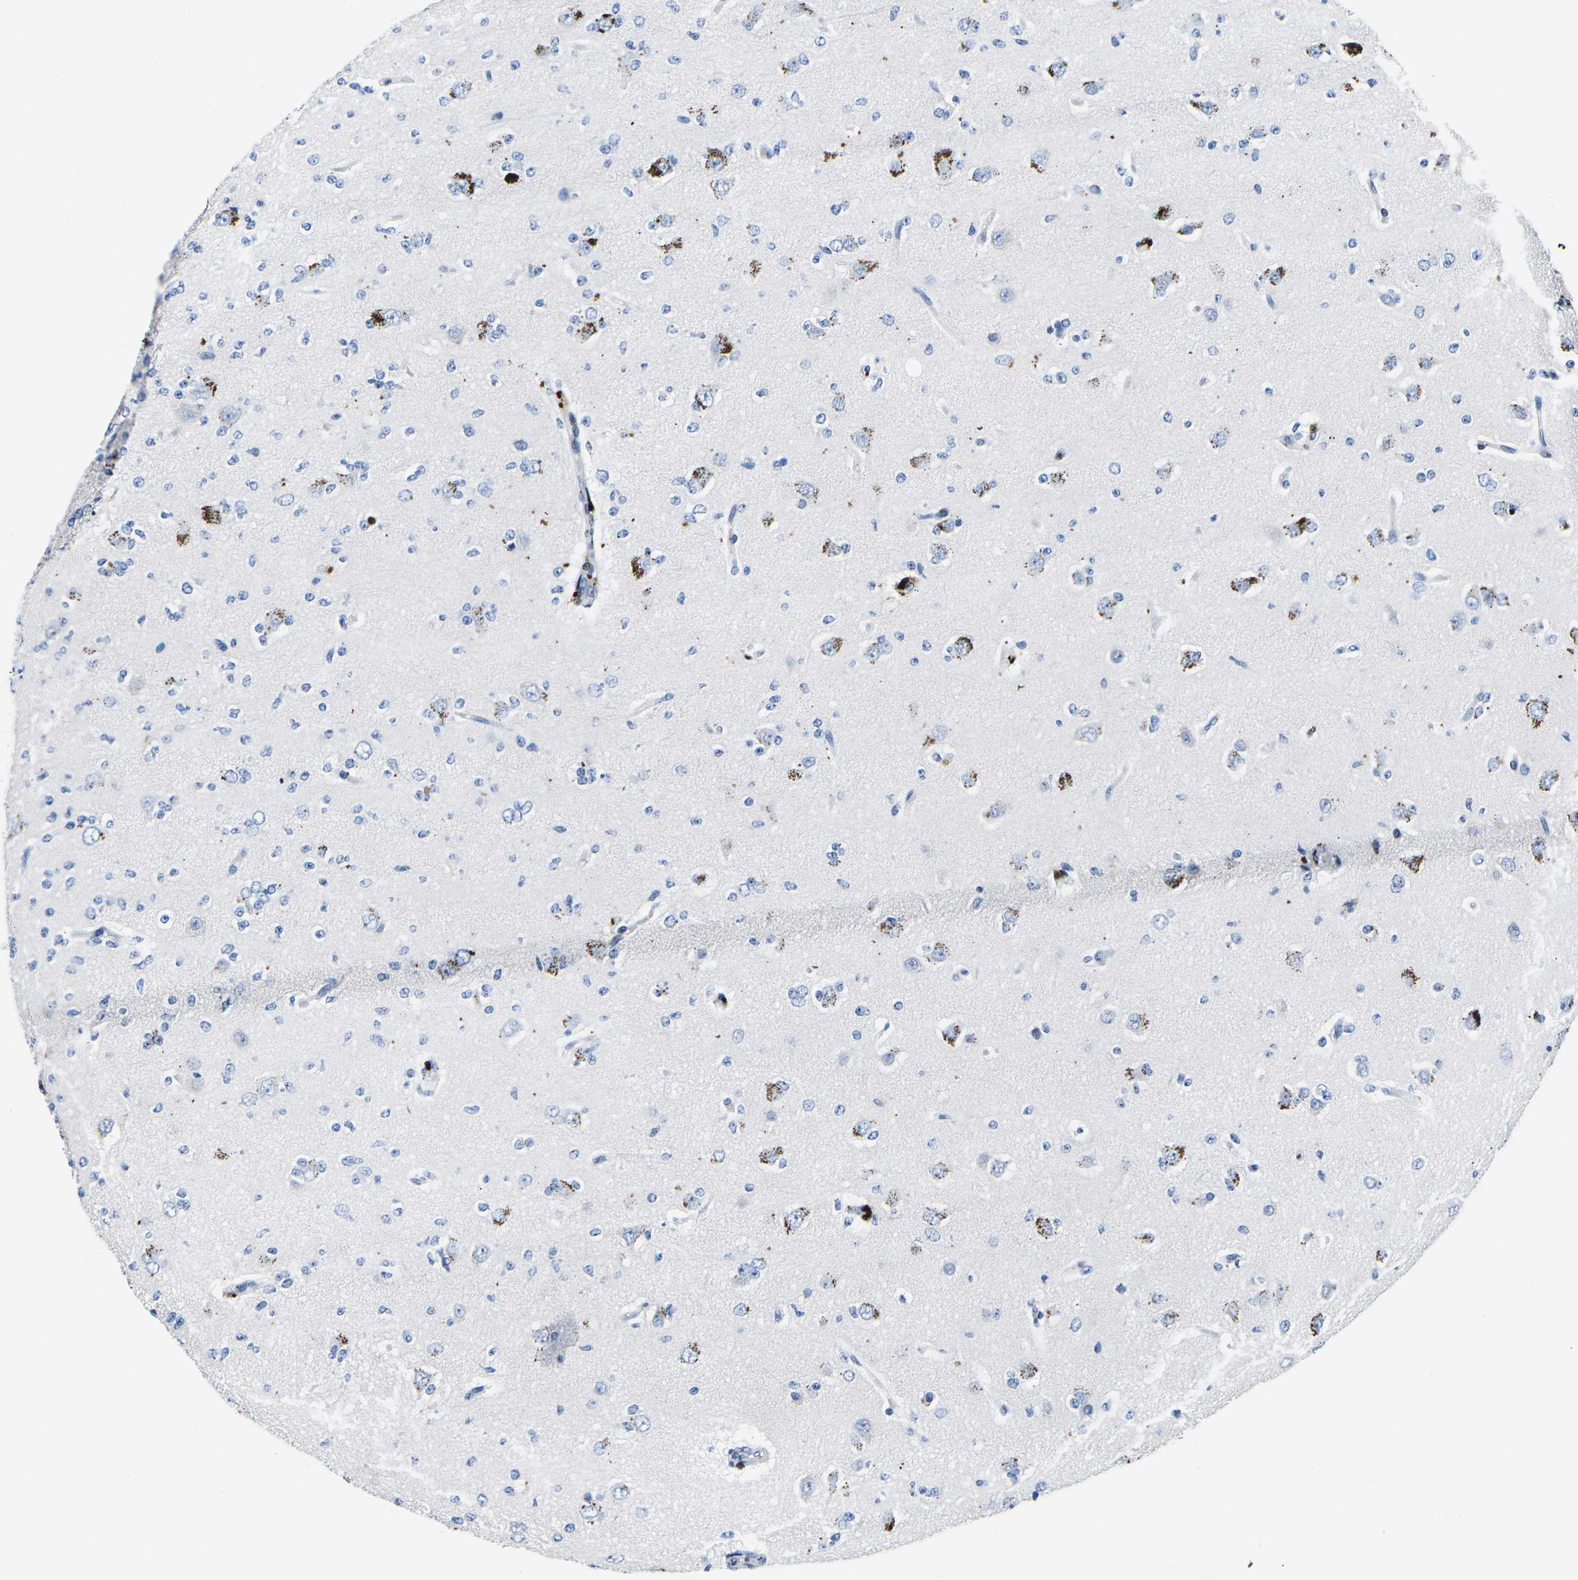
{"staining": {"intensity": "negative", "quantity": "none", "location": "none"}, "tissue": "glioma", "cell_type": "Tumor cells", "image_type": "cancer", "snomed": [{"axis": "morphology", "description": "Glioma, malignant, Low grade"}, {"axis": "topography", "description": "Brain"}], "caption": "This is a image of immunohistochemistry staining of malignant glioma (low-grade), which shows no staining in tumor cells.", "gene": "CTSW", "patient": {"sex": "male", "age": 38}}